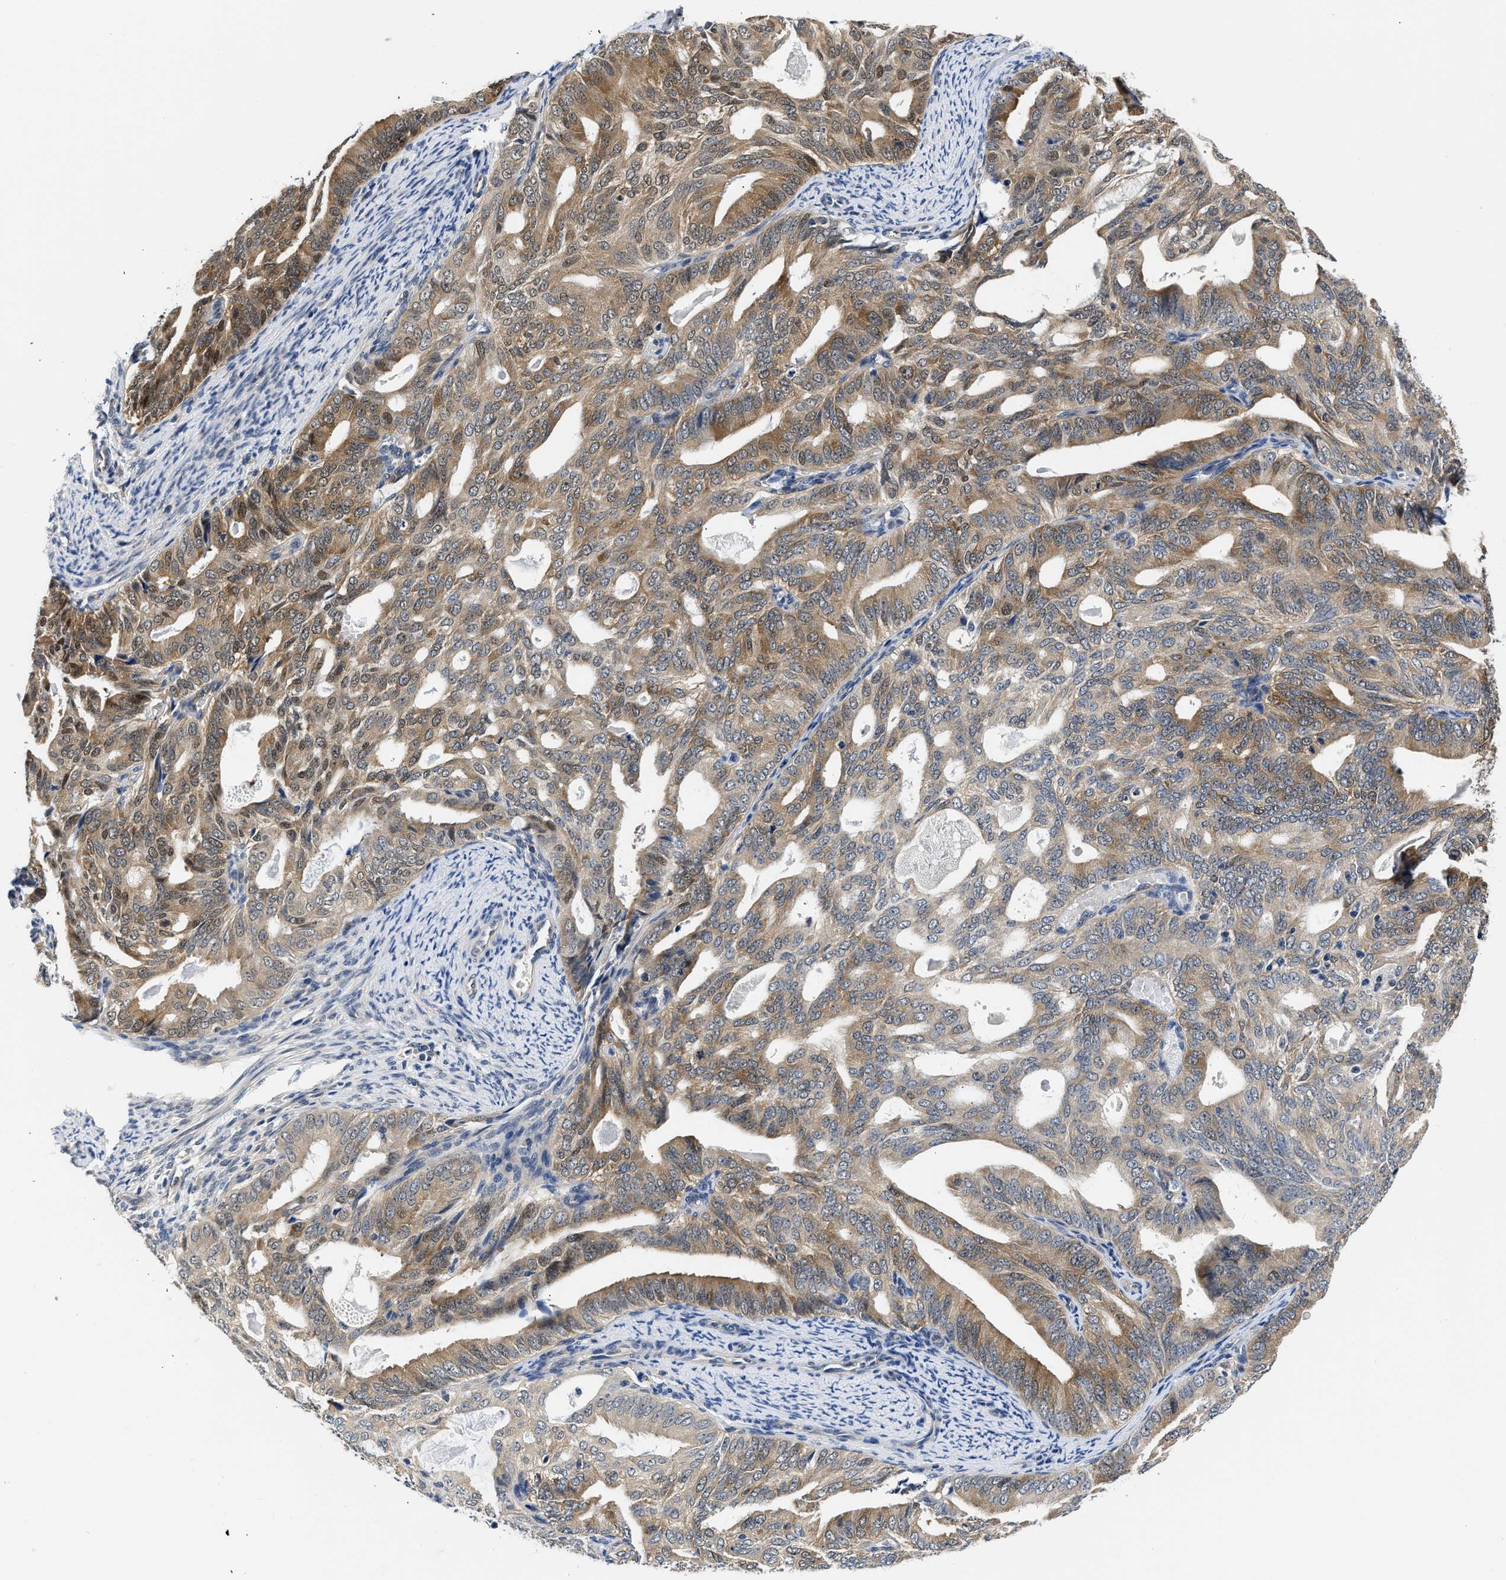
{"staining": {"intensity": "moderate", "quantity": ">75%", "location": "cytoplasmic/membranous,nuclear"}, "tissue": "endometrial cancer", "cell_type": "Tumor cells", "image_type": "cancer", "snomed": [{"axis": "morphology", "description": "Adenocarcinoma, NOS"}, {"axis": "topography", "description": "Endometrium"}], "caption": "This is a micrograph of immunohistochemistry (IHC) staining of adenocarcinoma (endometrial), which shows moderate expression in the cytoplasmic/membranous and nuclear of tumor cells.", "gene": "XPO5", "patient": {"sex": "female", "age": 58}}